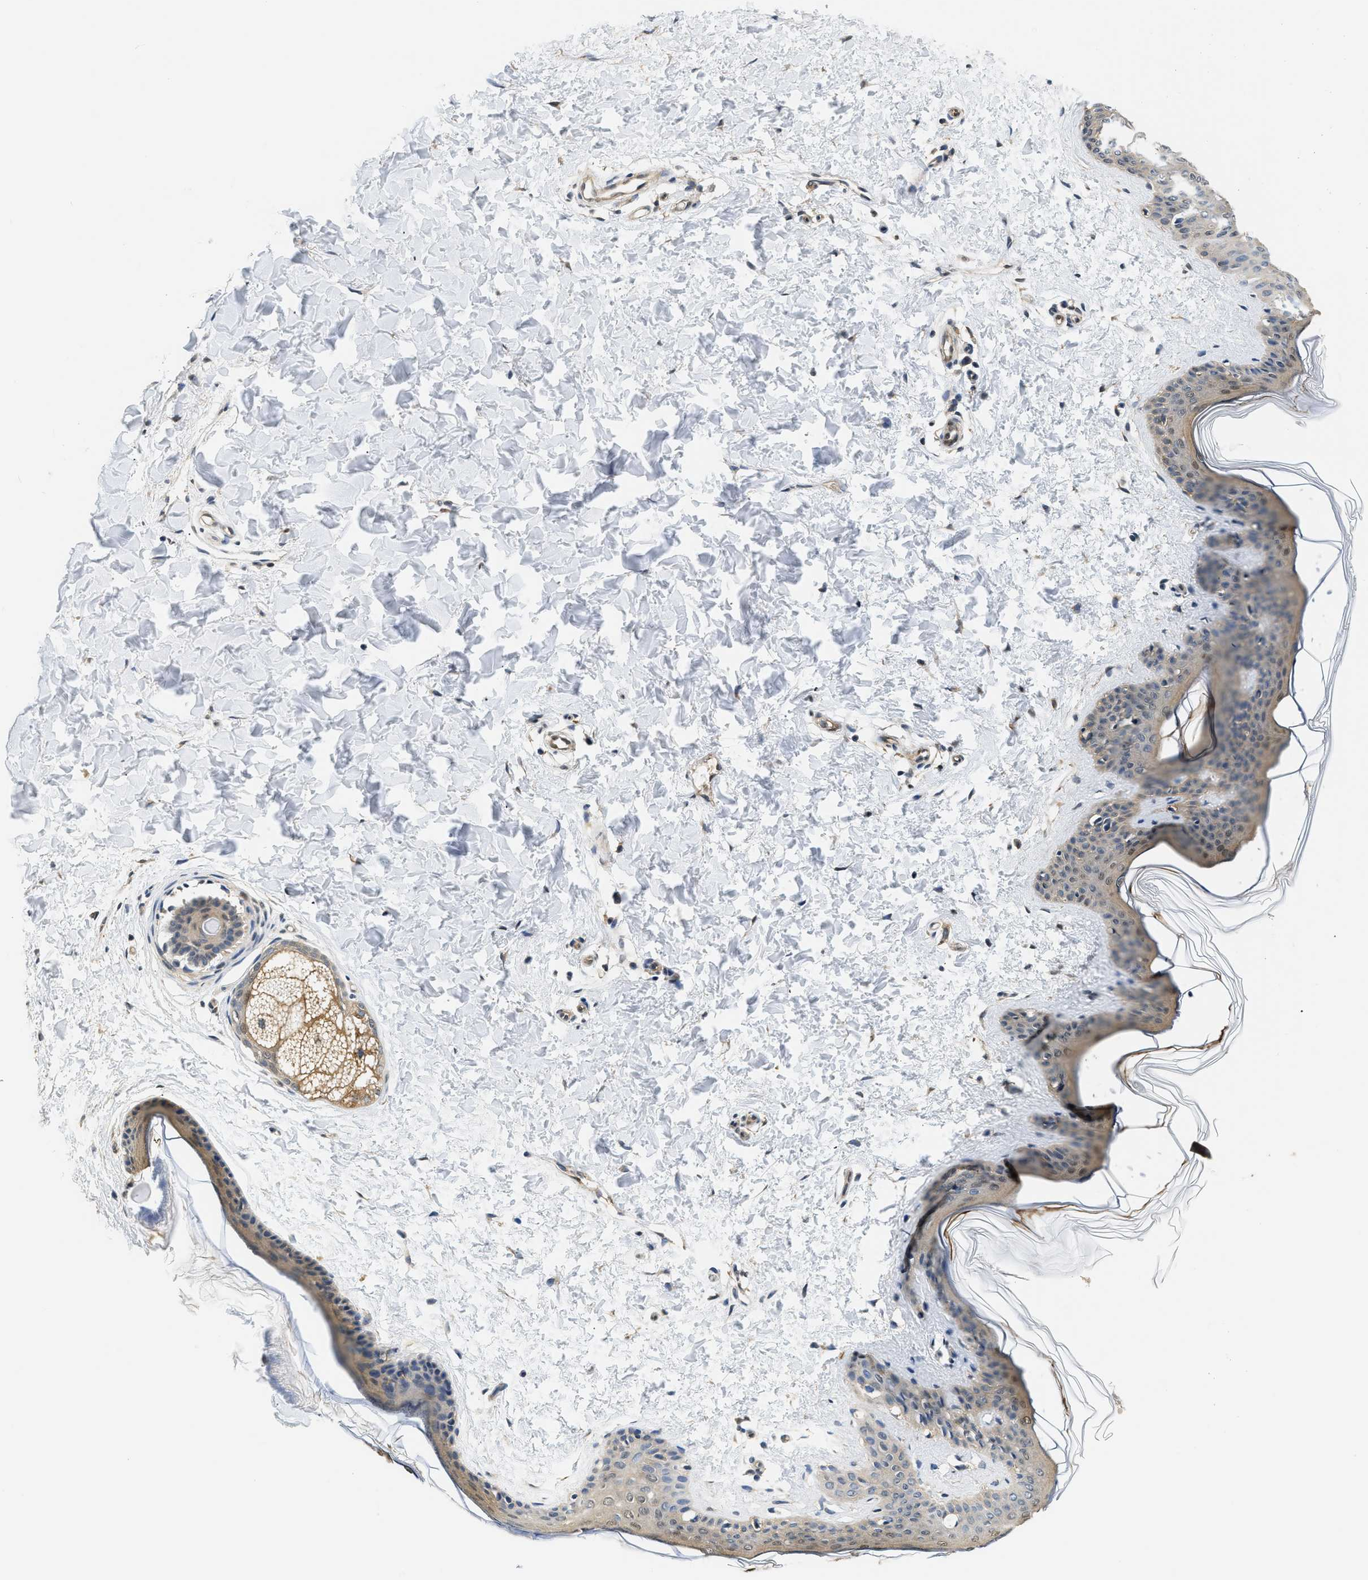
{"staining": {"intensity": "weak", "quantity": ">75%", "location": "cytoplasmic/membranous"}, "tissue": "skin", "cell_type": "Fibroblasts", "image_type": "normal", "snomed": [{"axis": "morphology", "description": "Normal tissue, NOS"}, {"axis": "topography", "description": "Skin"}], "caption": "The micrograph displays staining of normal skin, revealing weak cytoplasmic/membranous protein positivity (brown color) within fibroblasts. The protein of interest is shown in brown color, while the nuclei are stained blue.", "gene": "BCL7C", "patient": {"sex": "female", "age": 17}}